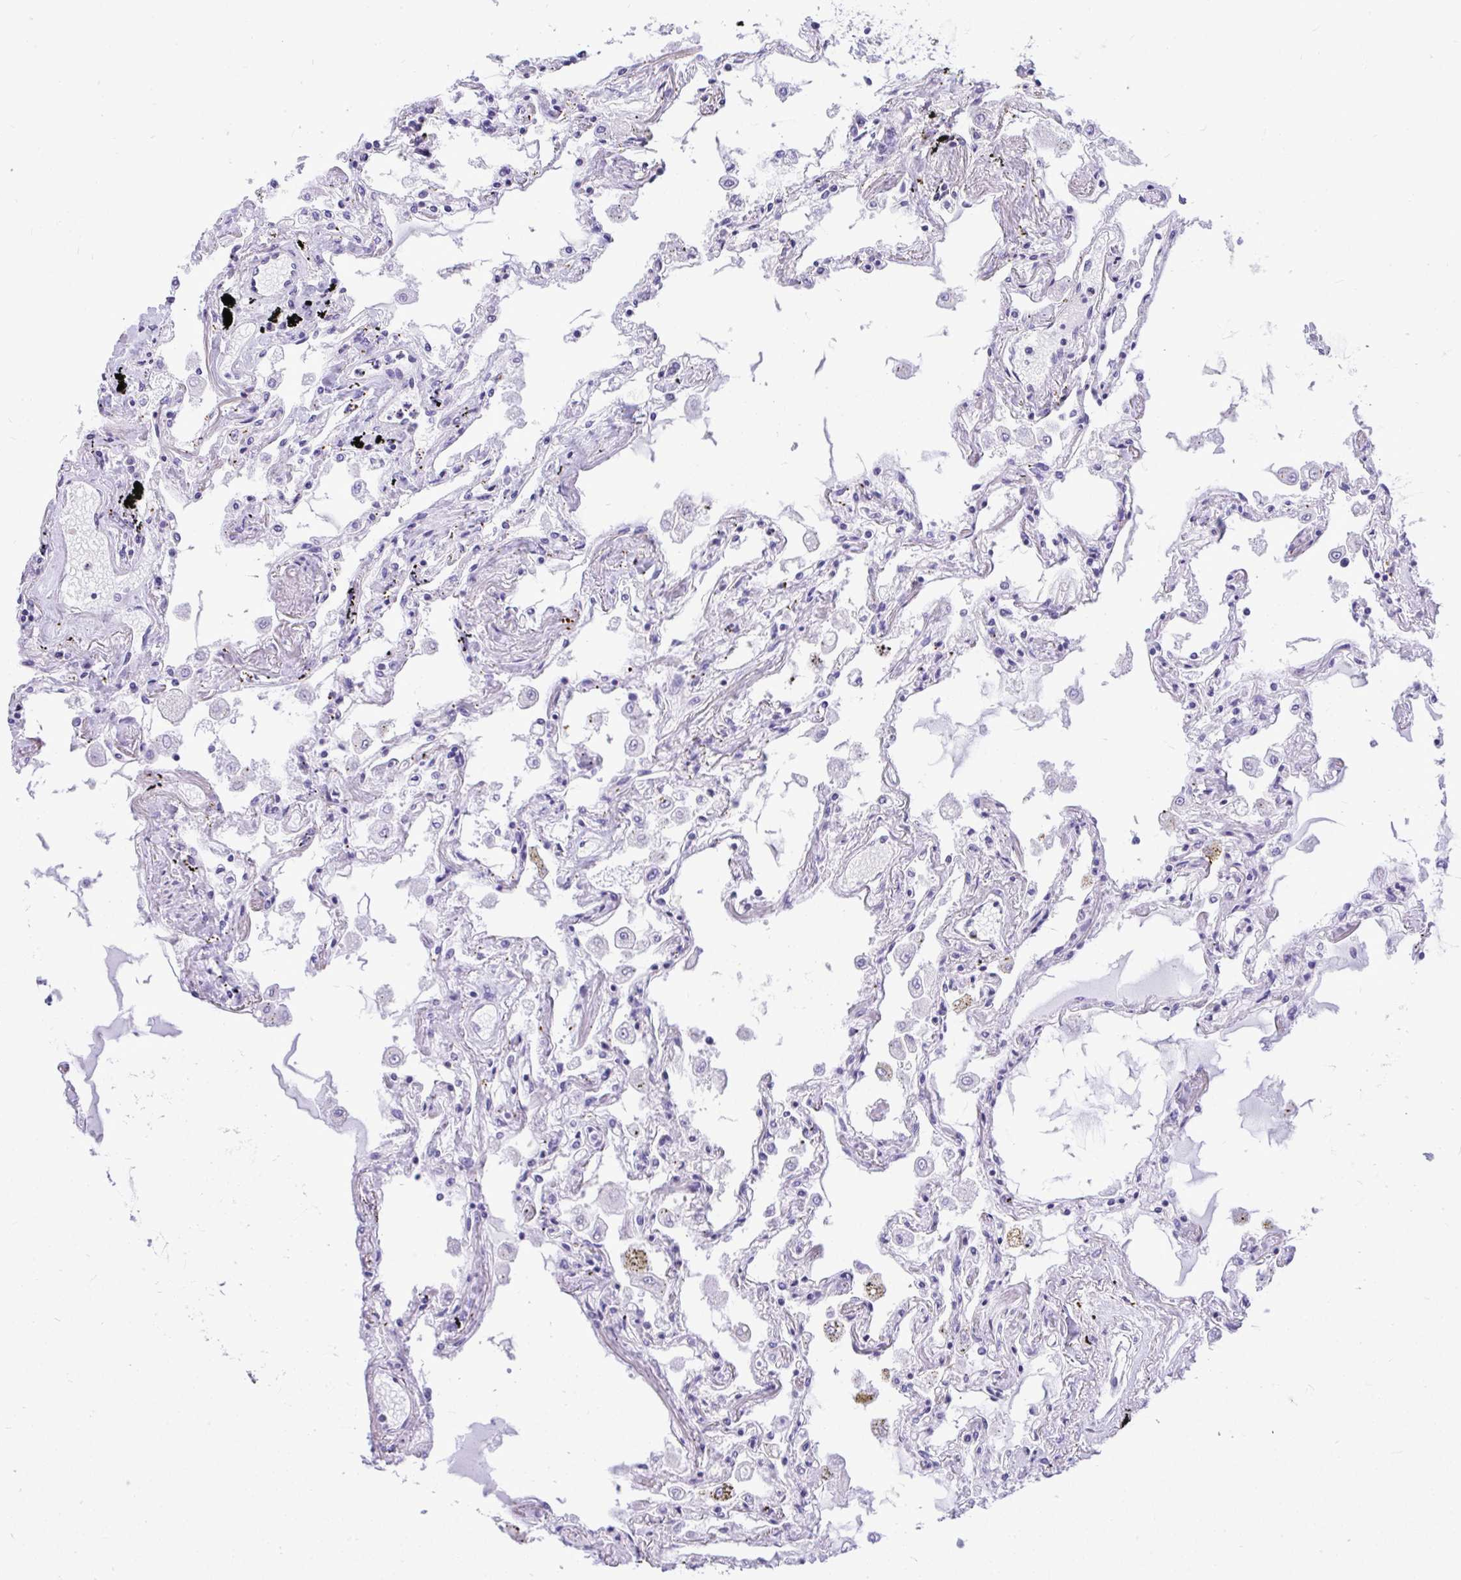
{"staining": {"intensity": "negative", "quantity": "none", "location": "none"}, "tissue": "lung", "cell_type": "Alveolar cells", "image_type": "normal", "snomed": [{"axis": "morphology", "description": "Normal tissue, NOS"}, {"axis": "morphology", "description": "Adenocarcinoma, NOS"}, {"axis": "topography", "description": "Cartilage tissue"}, {"axis": "topography", "description": "Lung"}], "caption": "This image is of unremarkable lung stained with immunohistochemistry (IHC) to label a protein in brown with the nuclei are counter-stained blue. There is no staining in alveolar cells. Brightfield microscopy of IHC stained with DAB (3,3'-diaminobenzidine) (brown) and hematoxylin (blue), captured at high magnification.", "gene": "PRM2", "patient": {"sex": "female", "age": 67}}